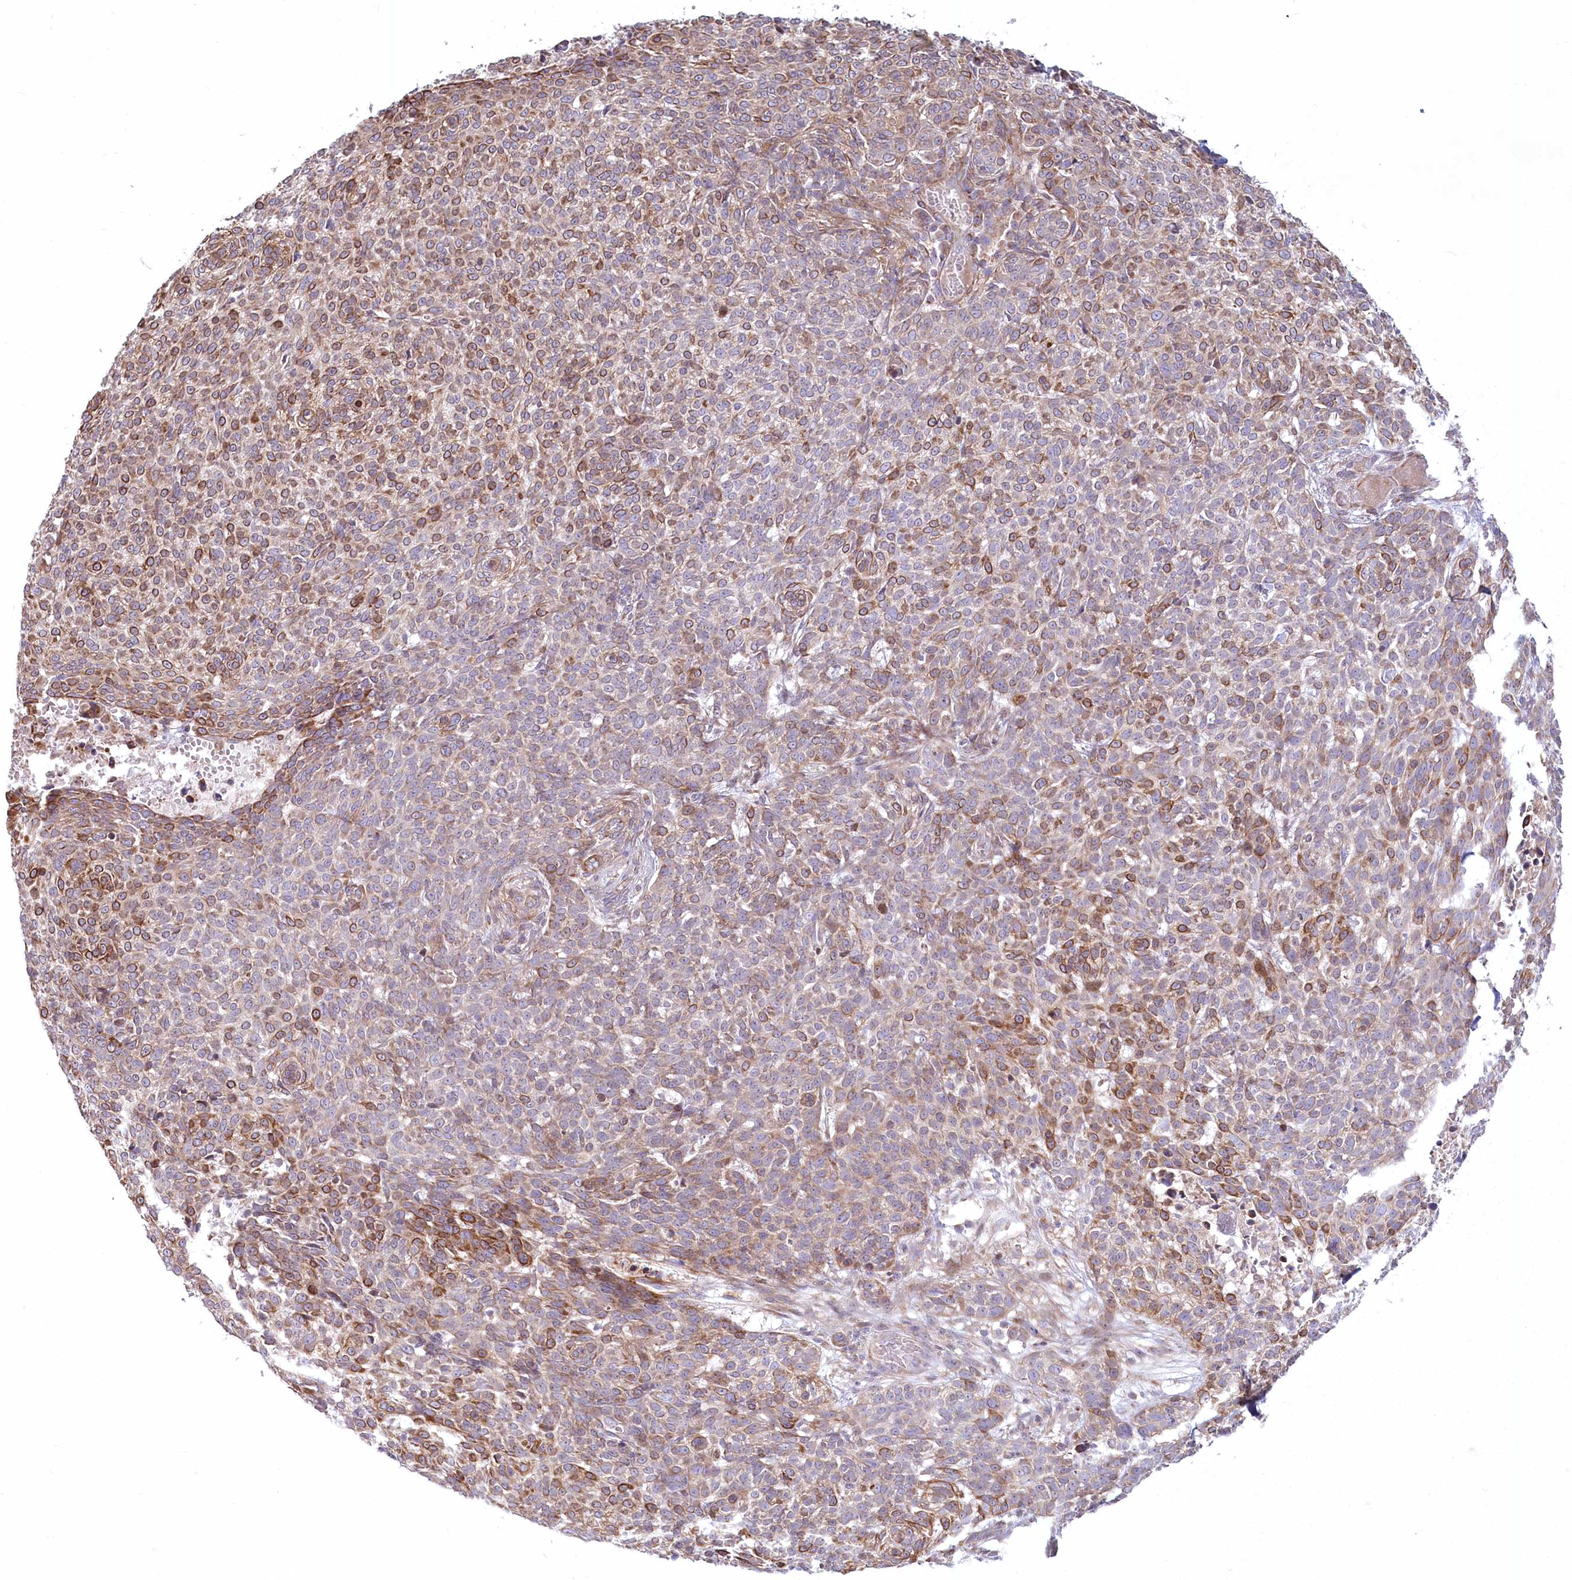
{"staining": {"intensity": "moderate", "quantity": ">75%", "location": "cytoplasmic/membranous"}, "tissue": "skin cancer", "cell_type": "Tumor cells", "image_type": "cancer", "snomed": [{"axis": "morphology", "description": "Basal cell carcinoma"}, {"axis": "topography", "description": "Skin"}], "caption": "This photomicrograph demonstrates immunohistochemistry staining of skin basal cell carcinoma, with medium moderate cytoplasmic/membranous expression in about >75% of tumor cells.", "gene": "MTG1", "patient": {"sex": "male", "age": 85}}